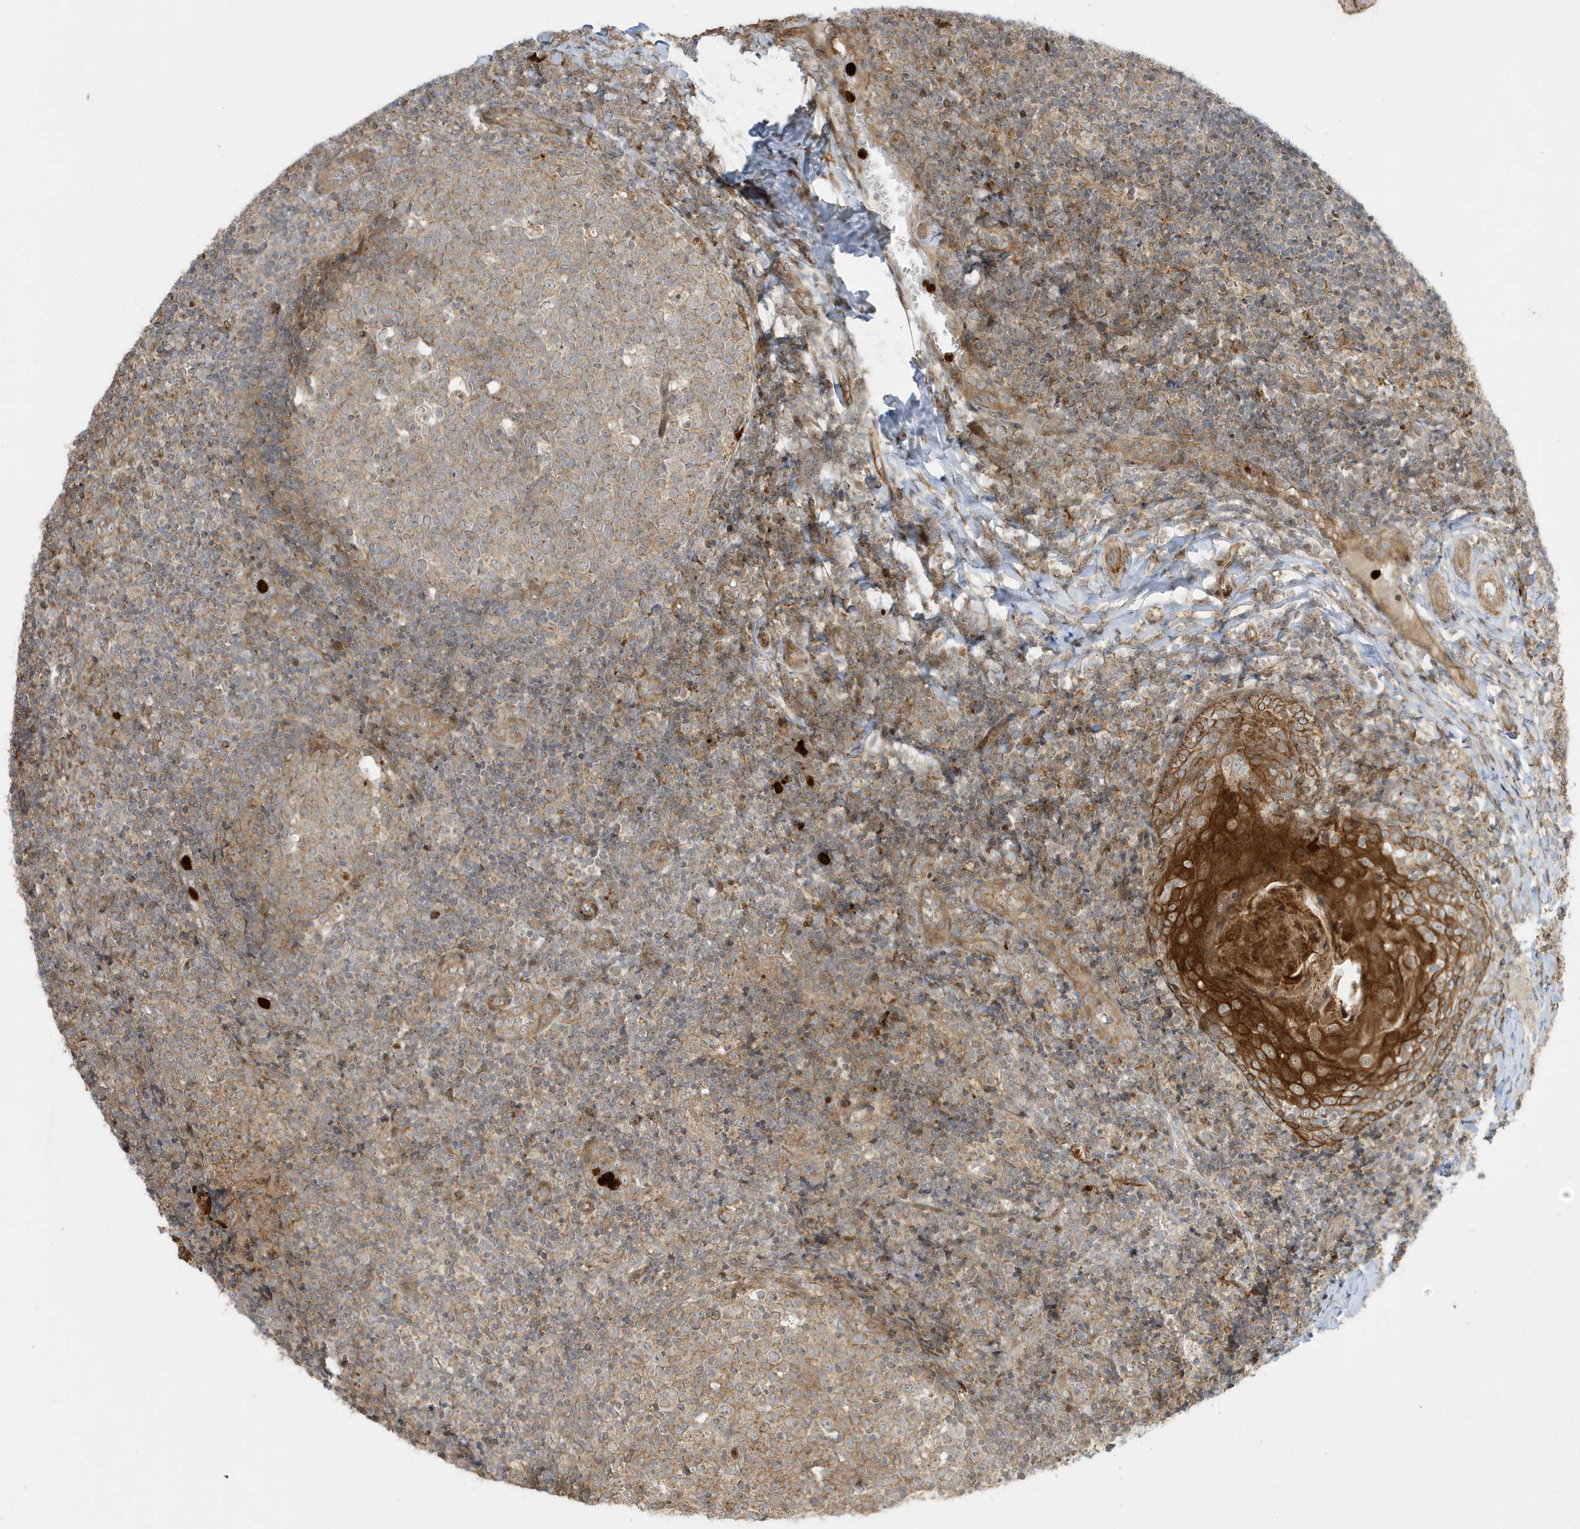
{"staining": {"intensity": "moderate", "quantity": "25%-75%", "location": "cytoplasmic/membranous"}, "tissue": "tonsil", "cell_type": "Germinal center cells", "image_type": "normal", "snomed": [{"axis": "morphology", "description": "Normal tissue, NOS"}, {"axis": "topography", "description": "Tonsil"}], "caption": "Moderate cytoplasmic/membranous protein positivity is seen in approximately 25%-75% of germinal center cells in tonsil. The protein of interest is stained brown, and the nuclei are stained in blue (DAB IHC with brightfield microscopy, high magnification).", "gene": "IFT57", "patient": {"sex": "female", "age": 19}}